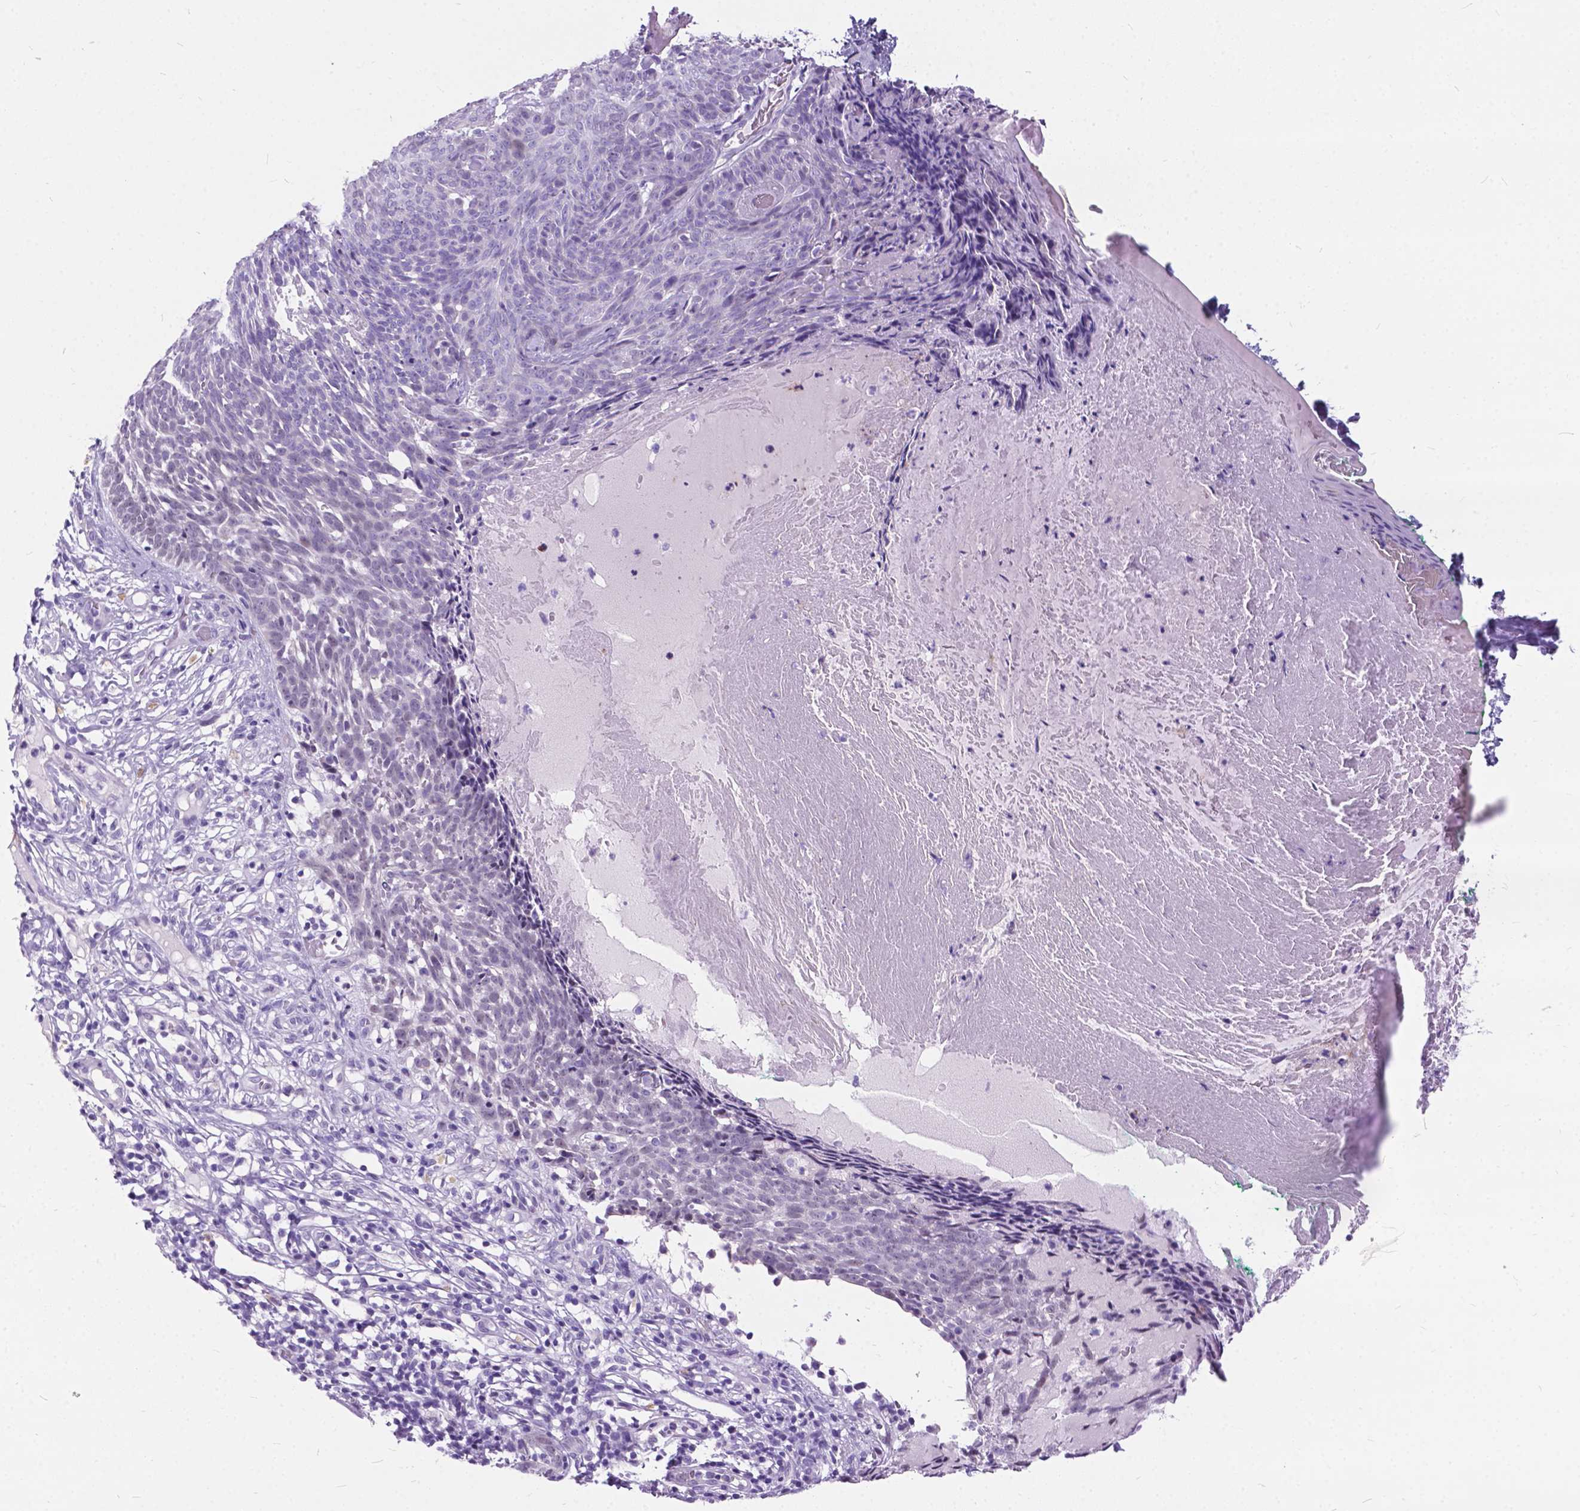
{"staining": {"intensity": "negative", "quantity": "none", "location": "none"}, "tissue": "skin cancer", "cell_type": "Tumor cells", "image_type": "cancer", "snomed": [{"axis": "morphology", "description": "Basal cell carcinoma"}, {"axis": "topography", "description": "Skin"}], "caption": "This is an immunohistochemistry histopathology image of skin cancer. There is no positivity in tumor cells.", "gene": "BSND", "patient": {"sex": "male", "age": 85}}